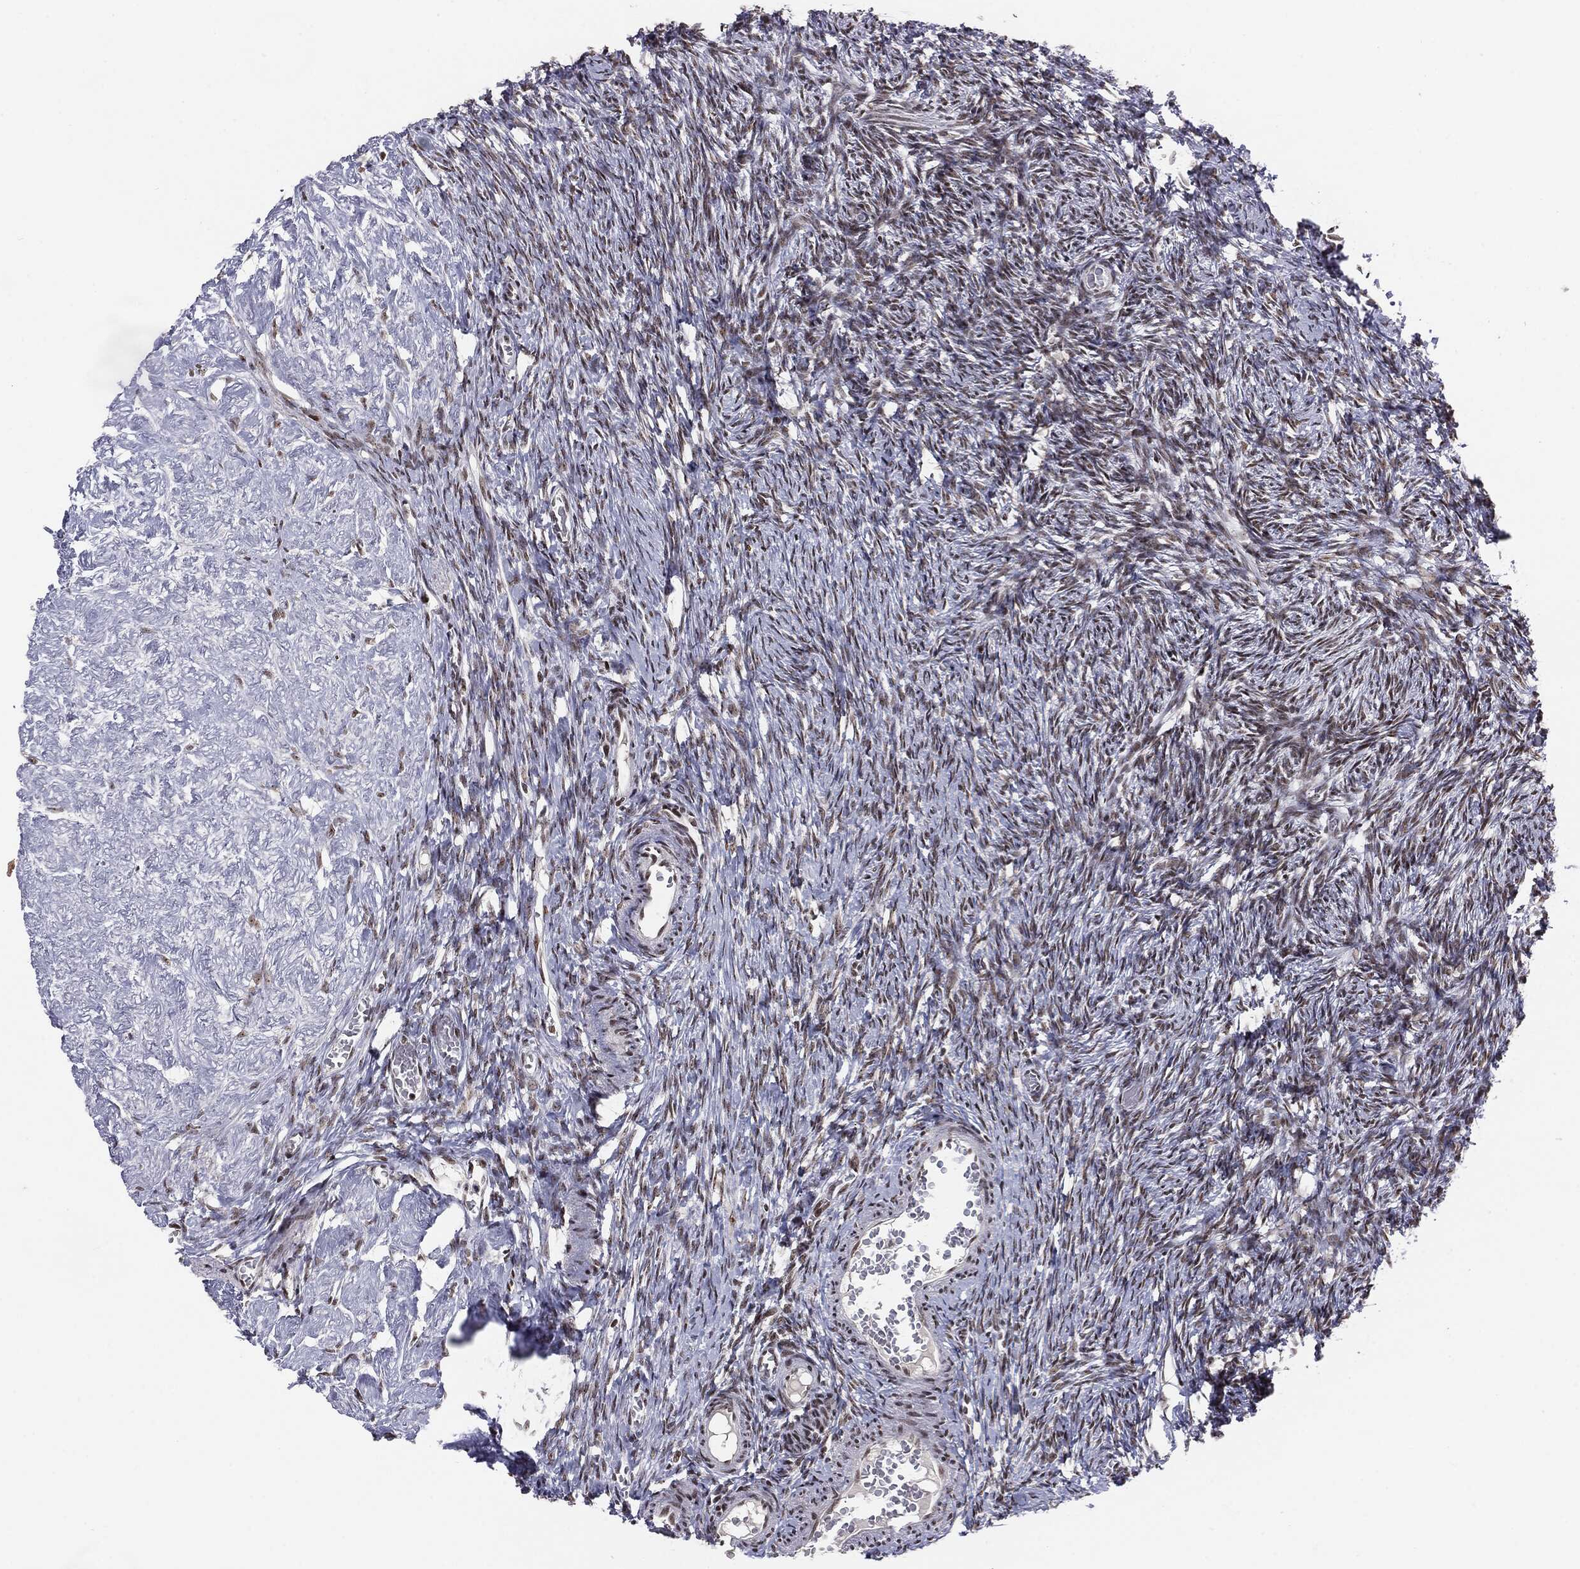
{"staining": {"intensity": "strong", "quantity": "<25%", "location": "nuclear"}, "tissue": "ovary", "cell_type": "Follicle cells", "image_type": "normal", "snomed": [{"axis": "morphology", "description": "Normal tissue, NOS"}, {"axis": "topography", "description": "Ovary"}], "caption": "Ovary stained for a protein shows strong nuclear positivity in follicle cells. (Stains: DAB (3,3'-diaminobenzidine) in brown, nuclei in blue, Microscopy: brightfield microscopy at high magnification).", "gene": "MDC1", "patient": {"sex": "female", "age": 39}}